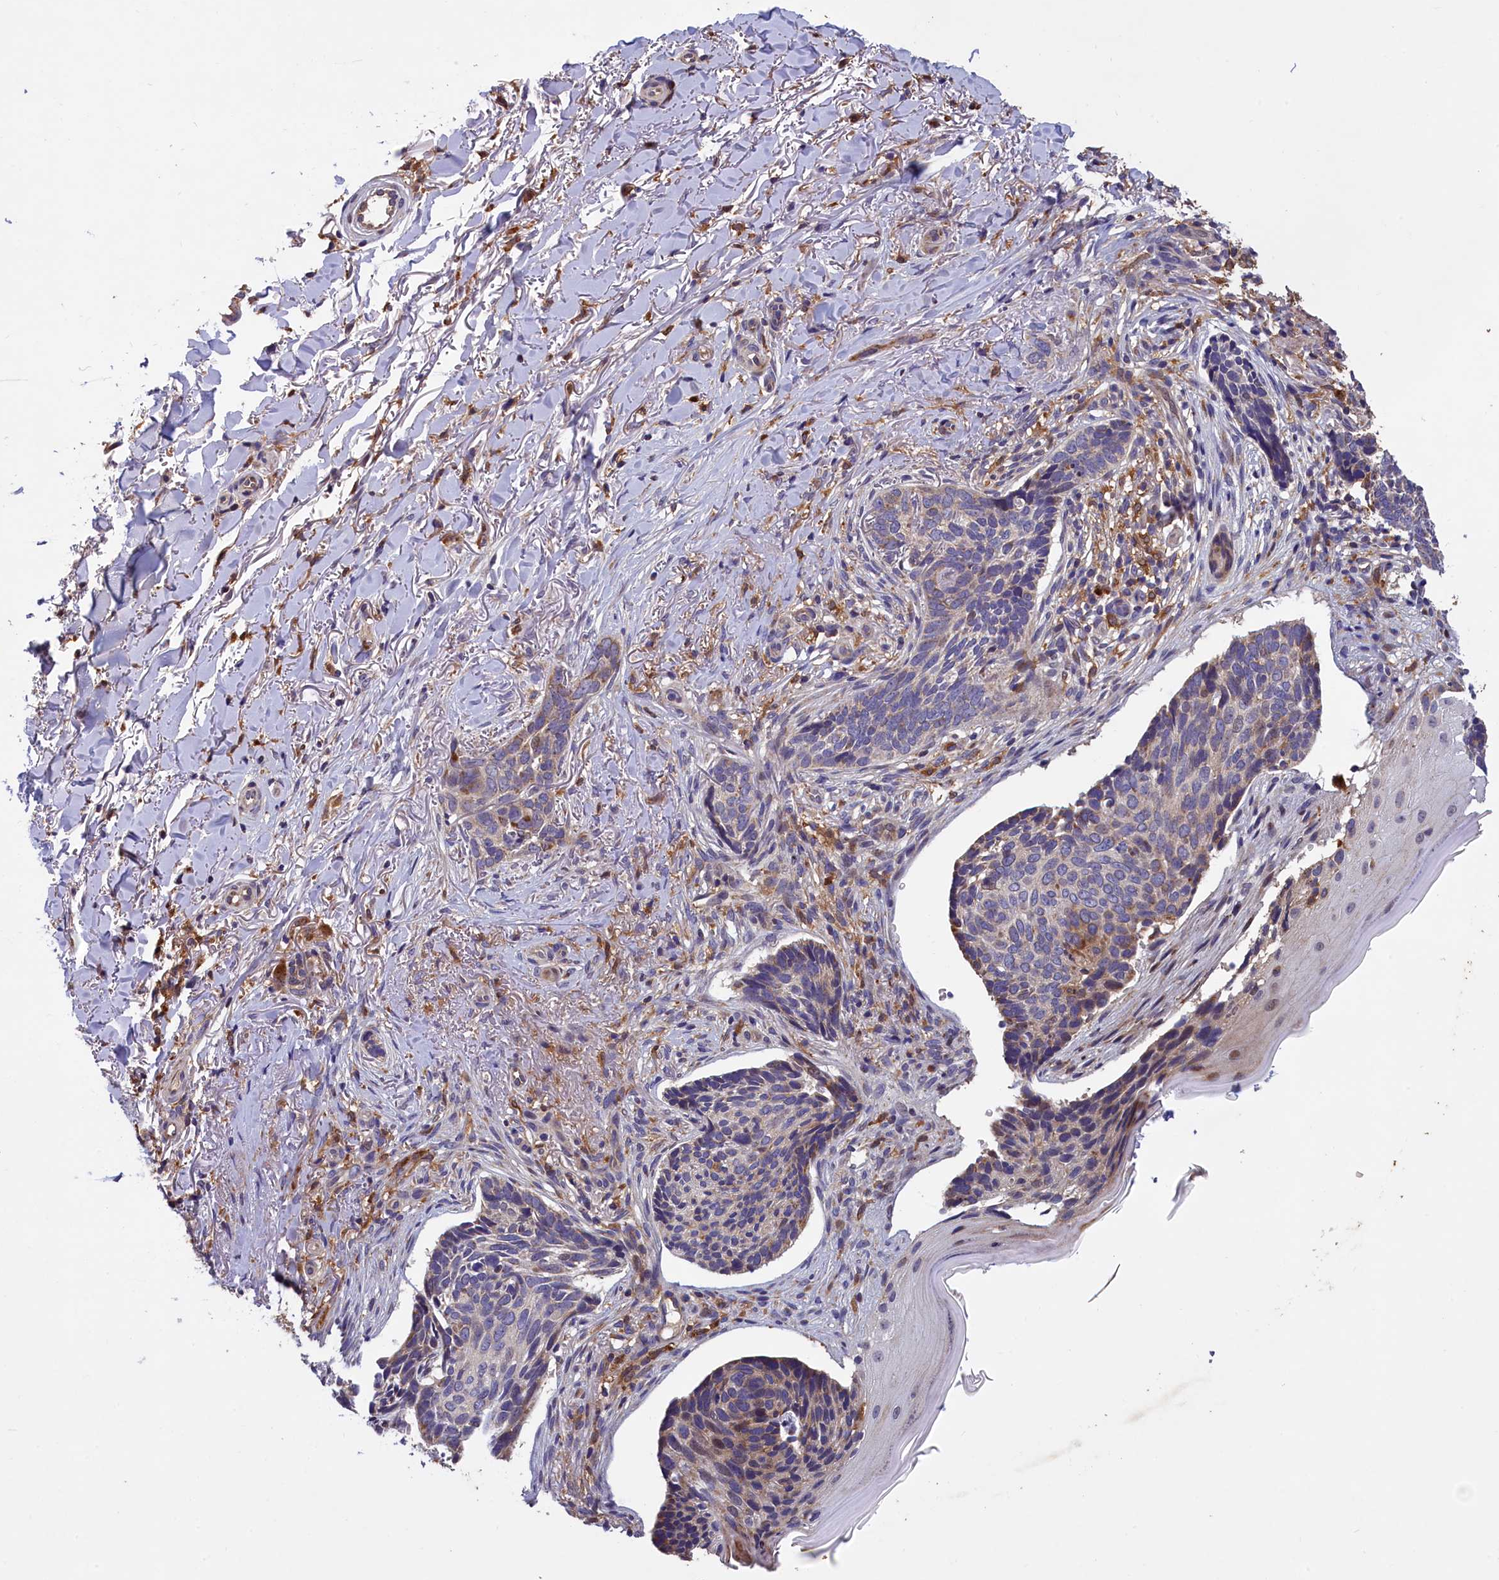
{"staining": {"intensity": "weak", "quantity": "25%-75%", "location": "cytoplasmic/membranous"}, "tissue": "skin cancer", "cell_type": "Tumor cells", "image_type": "cancer", "snomed": [{"axis": "morphology", "description": "Normal tissue, NOS"}, {"axis": "morphology", "description": "Basal cell carcinoma"}, {"axis": "topography", "description": "Skin"}], "caption": "Immunohistochemistry (IHC) staining of skin basal cell carcinoma, which reveals low levels of weak cytoplasmic/membranous staining in approximately 25%-75% of tumor cells indicating weak cytoplasmic/membranous protein positivity. The staining was performed using DAB (3,3'-diaminobenzidine) (brown) for protein detection and nuclei were counterstained in hematoxylin (blue).", "gene": "NAIP", "patient": {"sex": "female", "age": 67}}